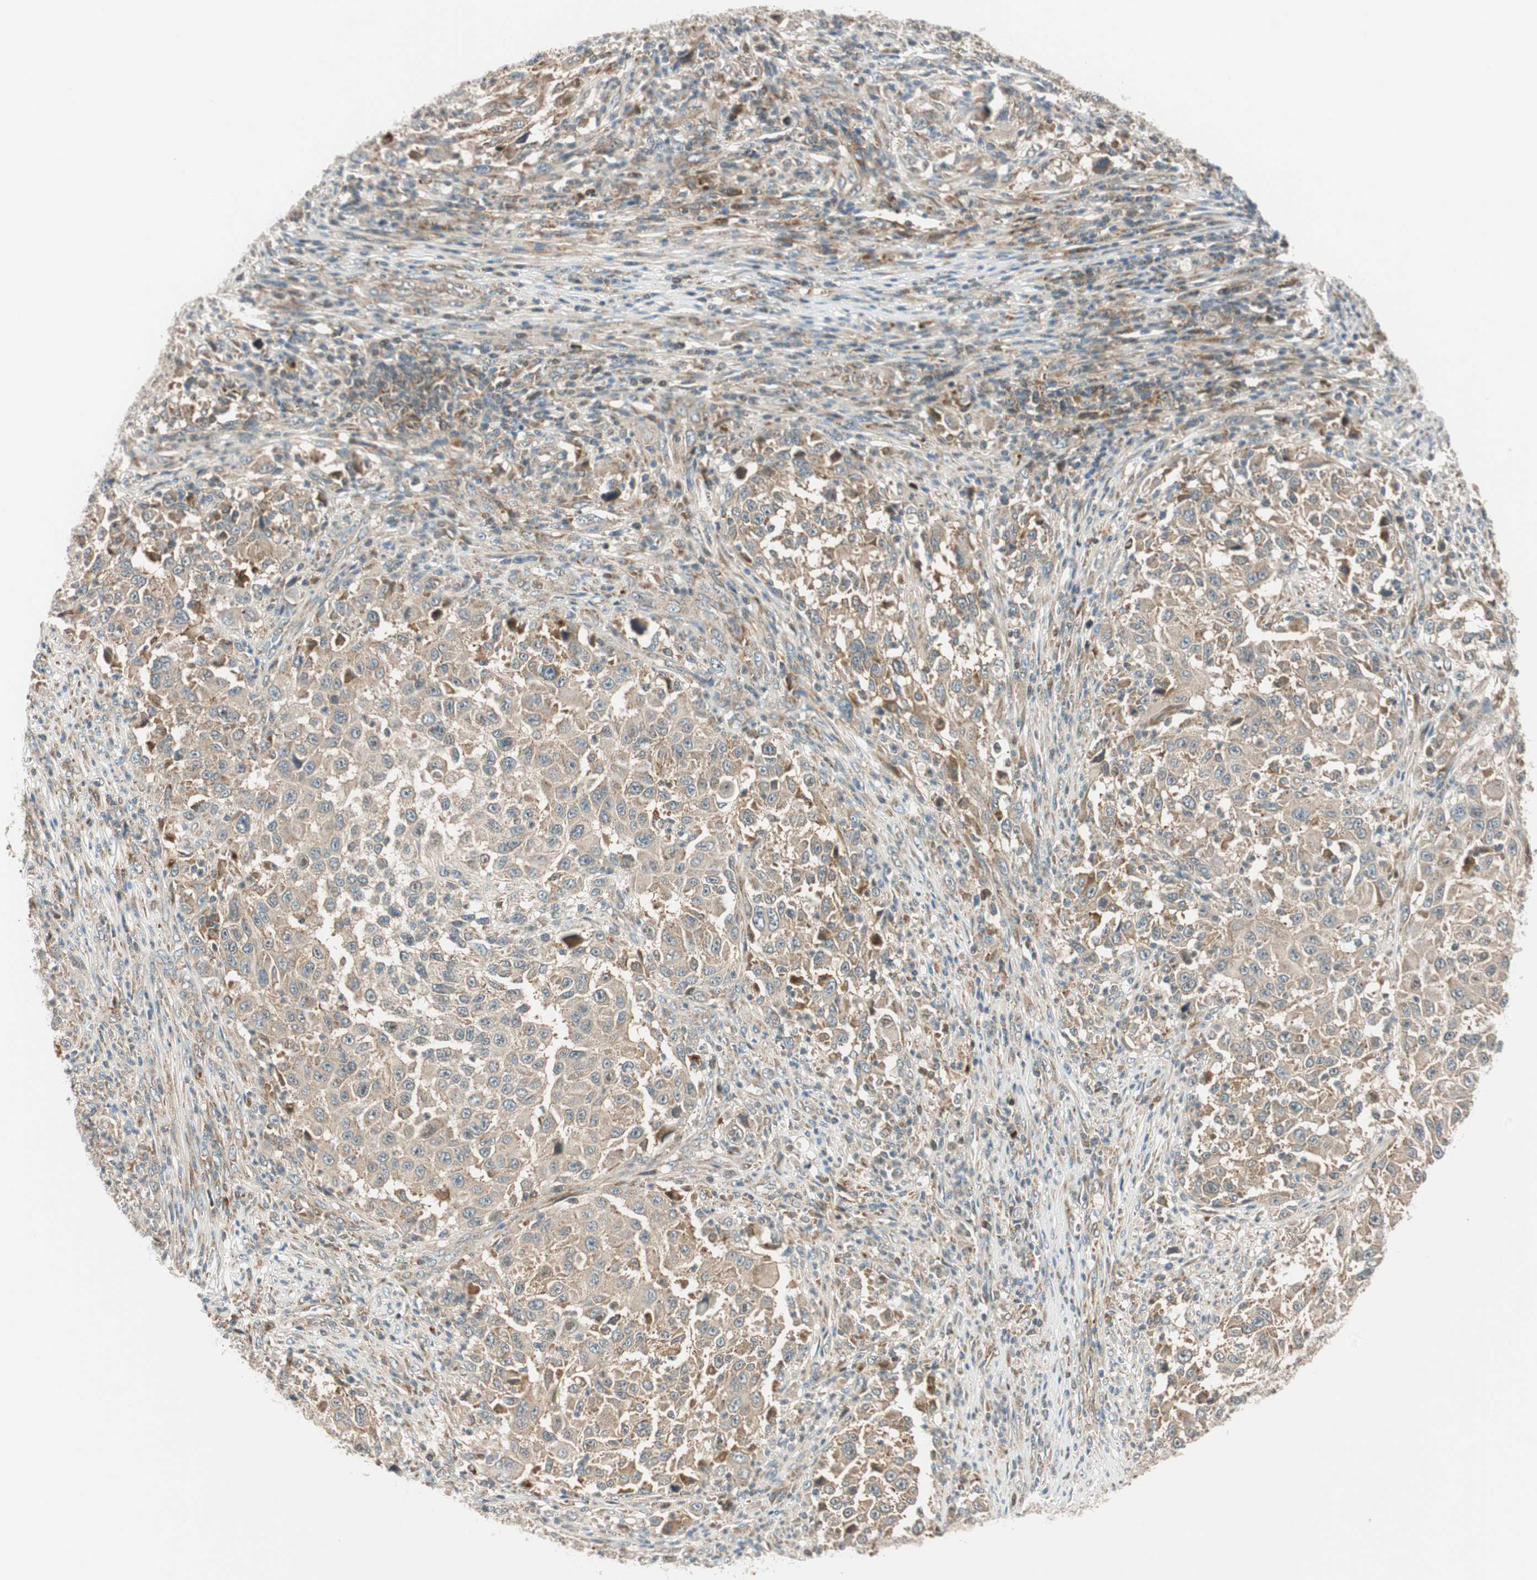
{"staining": {"intensity": "weak", "quantity": ">75%", "location": "cytoplasmic/membranous"}, "tissue": "melanoma", "cell_type": "Tumor cells", "image_type": "cancer", "snomed": [{"axis": "morphology", "description": "Malignant melanoma, Metastatic site"}, {"axis": "topography", "description": "Lymph node"}], "caption": "Human melanoma stained with a brown dye demonstrates weak cytoplasmic/membranous positive staining in about >75% of tumor cells.", "gene": "ABI1", "patient": {"sex": "male", "age": 61}}